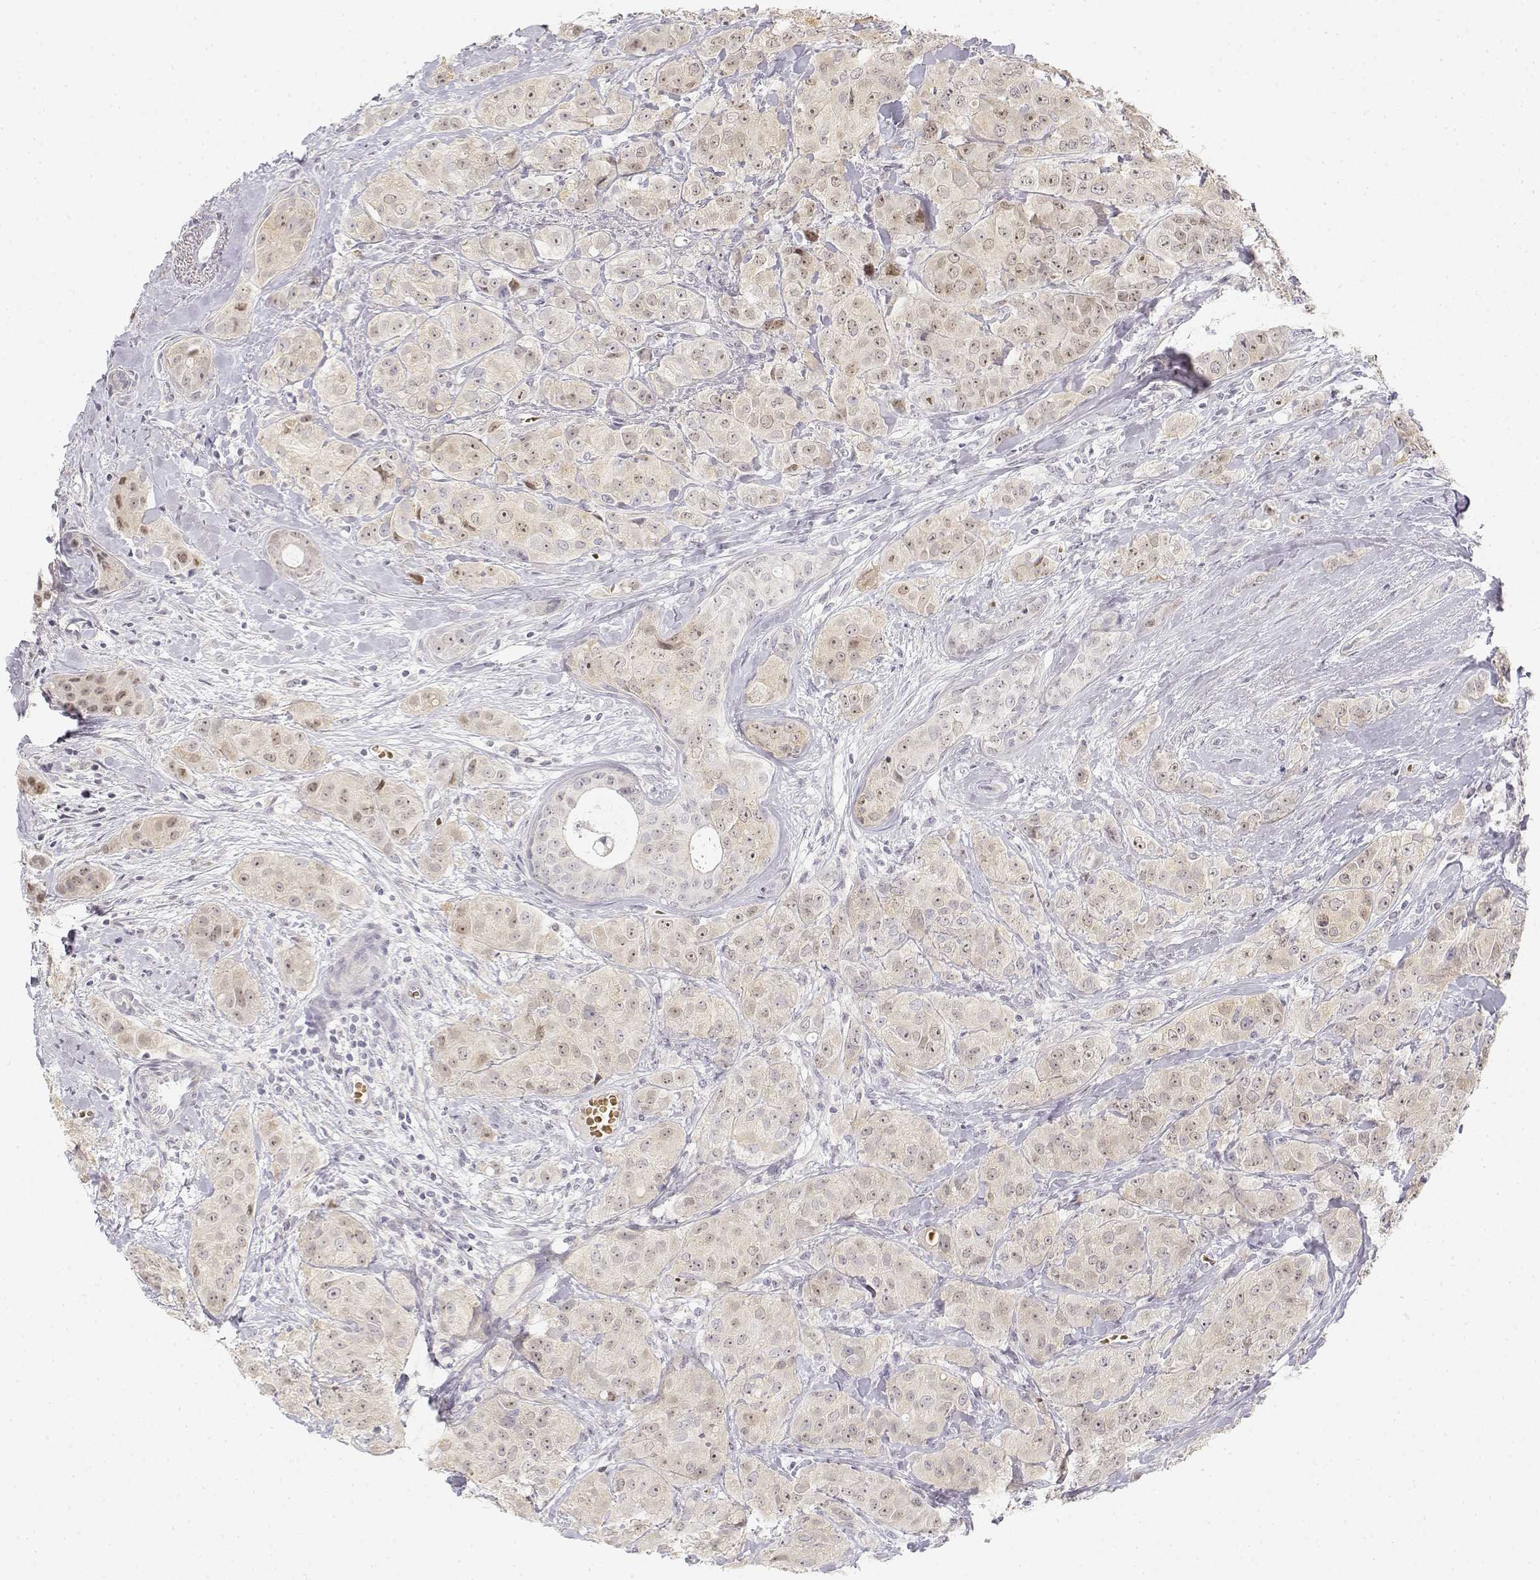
{"staining": {"intensity": "negative", "quantity": "none", "location": "none"}, "tissue": "breast cancer", "cell_type": "Tumor cells", "image_type": "cancer", "snomed": [{"axis": "morphology", "description": "Duct carcinoma"}, {"axis": "topography", "description": "Breast"}], "caption": "Immunohistochemistry micrograph of human breast cancer (invasive ductal carcinoma) stained for a protein (brown), which displays no expression in tumor cells. (Stains: DAB (3,3'-diaminobenzidine) immunohistochemistry (IHC) with hematoxylin counter stain, Microscopy: brightfield microscopy at high magnification).", "gene": "GLIPR1L2", "patient": {"sex": "female", "age": 43}}